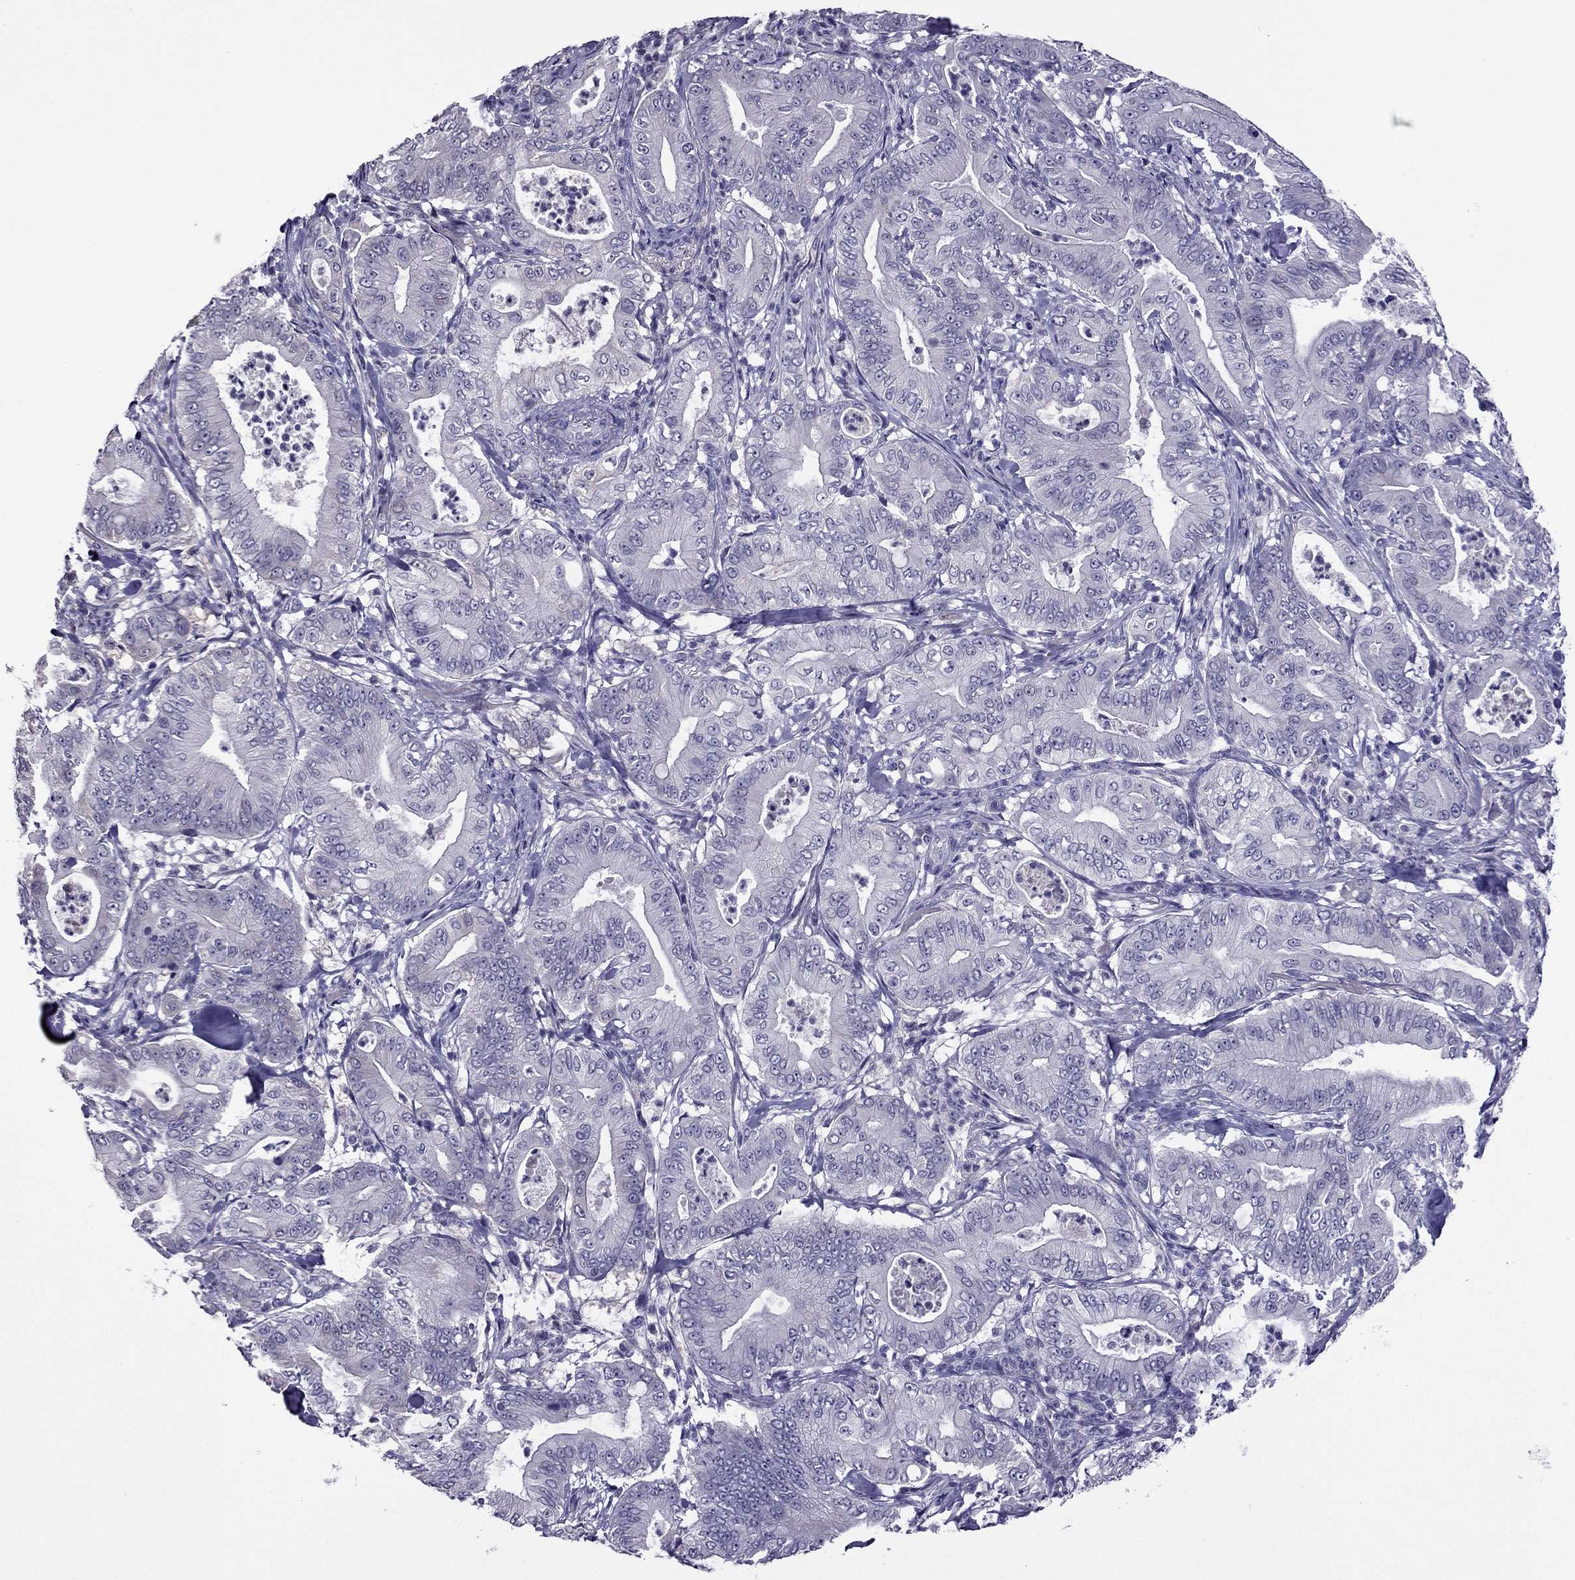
{"staining": {"intensity": "negative", "quantity": "none", "location": "none"}, "tissue": "pancreatic cancer", "cell_type": "Tumor cells", "image_type": "cancer", "snomed": [{"axis": "morphology", "description": "Adenocarcinoma, NOS"}, {"axis": "topography", "description": "Pancreas"}], "caption": "DAB (3,3'-diaminobenzidine) immunohistochemical staining of pancreatic cancer (adenocarcinoma) displays no significant staining in tumor cells. (IHC, brightfield microscopy, high magnification).", "gene": "SPTBN4", "patient": {"sex": "male", "age": 71}}